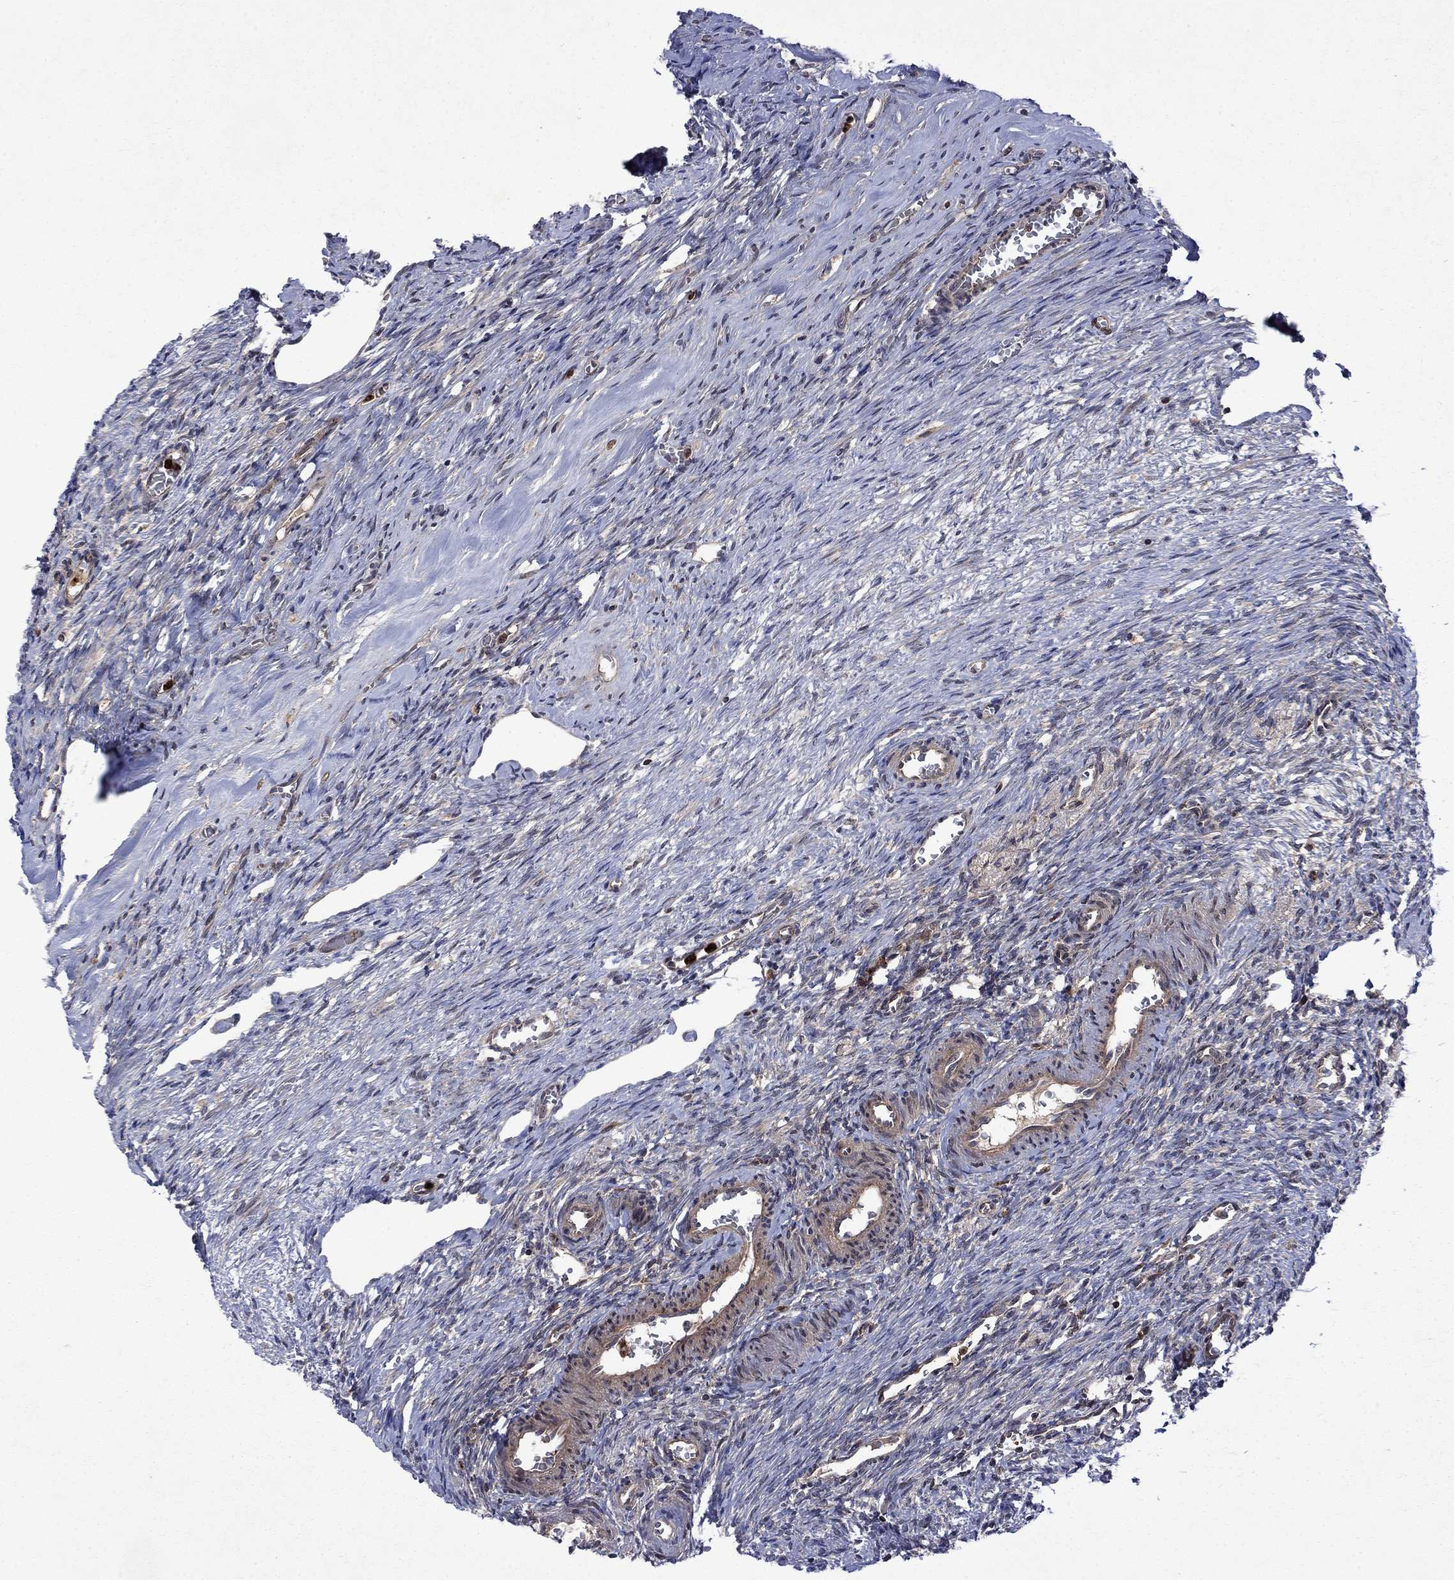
{"staining": {"intensity": "negative", "quantity": "none", "location": "none"}, "tissue": "ovary", "cell_type": "Ovarian stroma cells", "image_type": "normal", "snomed": [{"axis": "morphology", "description": "Normal tissue, NOS"}, {"axis": "topography", "description": "Ovary"}], "caption": "This is a photomicrograph of immunohistochemistry (IHC) staining of unremarkable ovary, which shows no positivity in ovarian stroma cells.", "gene": "TMEM33", "patient": {"sex": "female", "age": 39}}